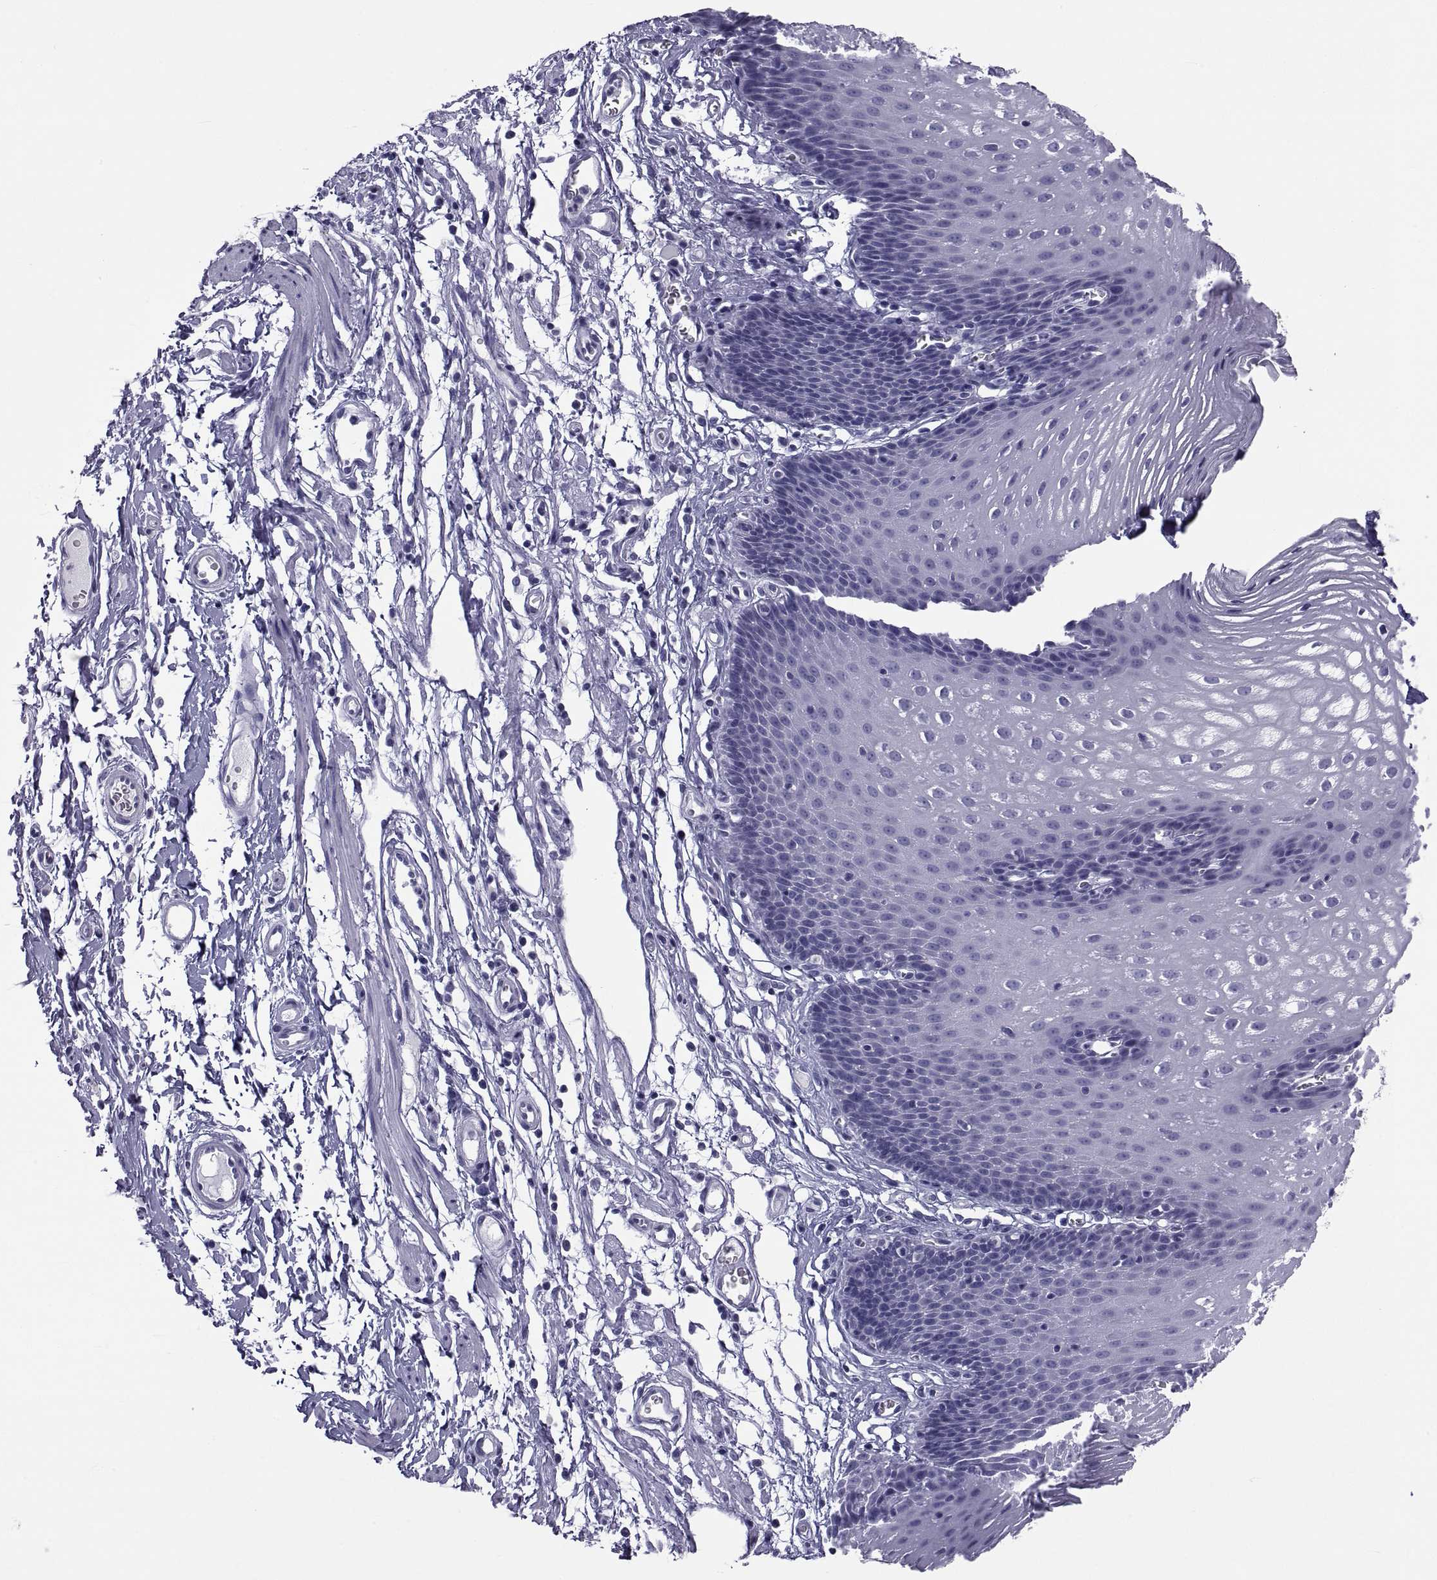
{"staining": {"intensity": "negative", "quantity": "none", "location": "none"}, "tissue": "esophagus", "cell_type": "Squamous epithelial cells", "image_type": "normal", "snomed": [{"axis": "morphology", "description": "Normal tissue, NOS"}, {"axis": "topography", "description": "Esophagus"}], "caption": "A histopathology image of human esophagus is negative for staining in squamous epithelial cells. Nuclei are stained in blue.", "gene": "NPTX2", "patient": {"sex": "male", "age": 72}}